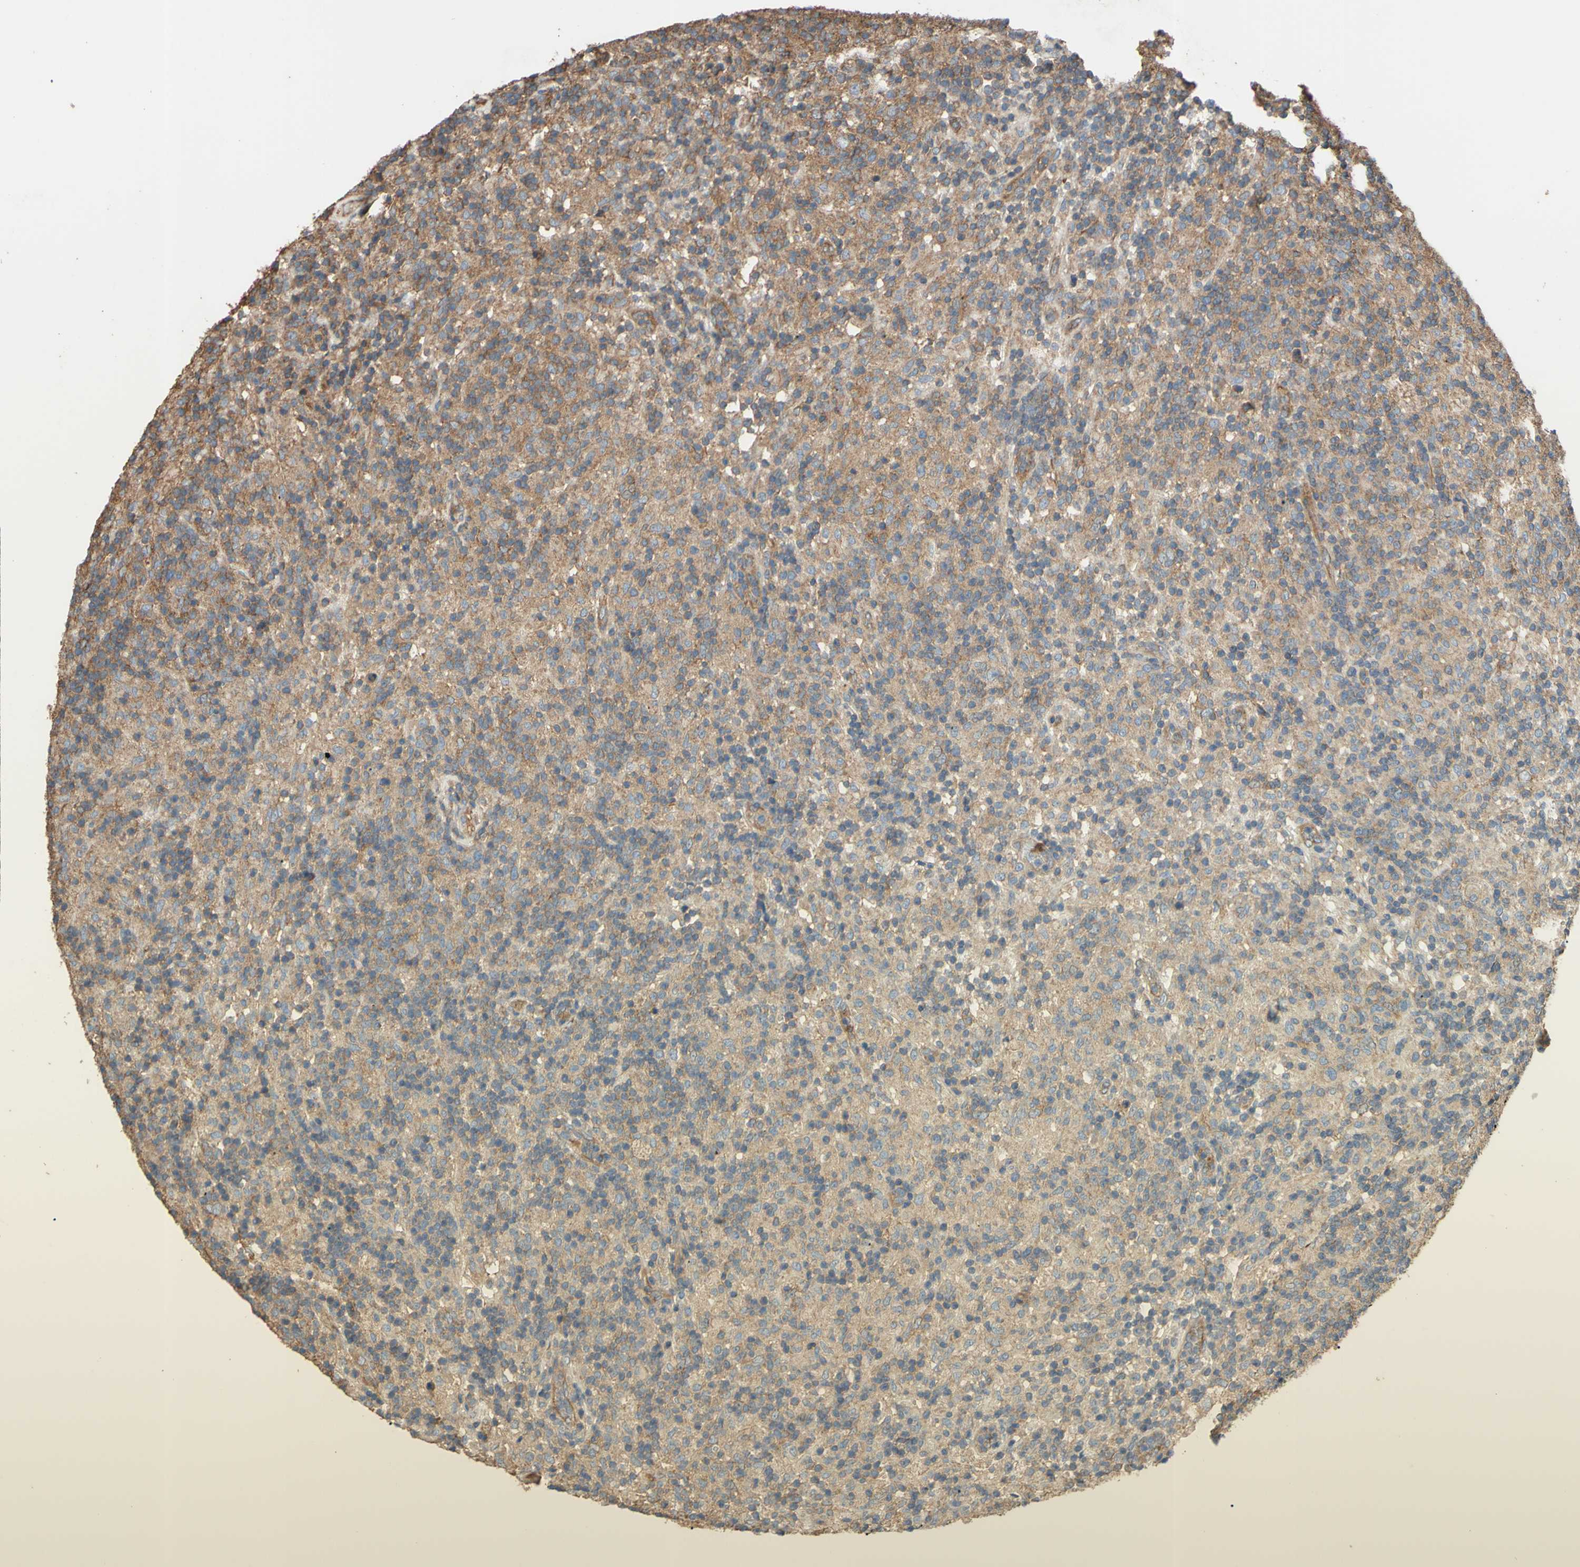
{"staining": {"intensity": "weak", "quantity": ">75%", "location": "cytoplasmic/membranous"}, "tissue": "lymphoma", "cell_type": "Tumor cells", "image_type": "cancer", "snomed": [{"axis": "morphology", "description": "Hodgkin's disease, NOS"}, {"axis": "topography", "description": "Lymph node"}], "caption": "The image demonstrates a brown stain indicating the presence of a protein in the cytoplasmic/membranous of tumor cells in lymphoma.", "gene": "CTTN", "patient": {"sex": "male", "age": 70}}